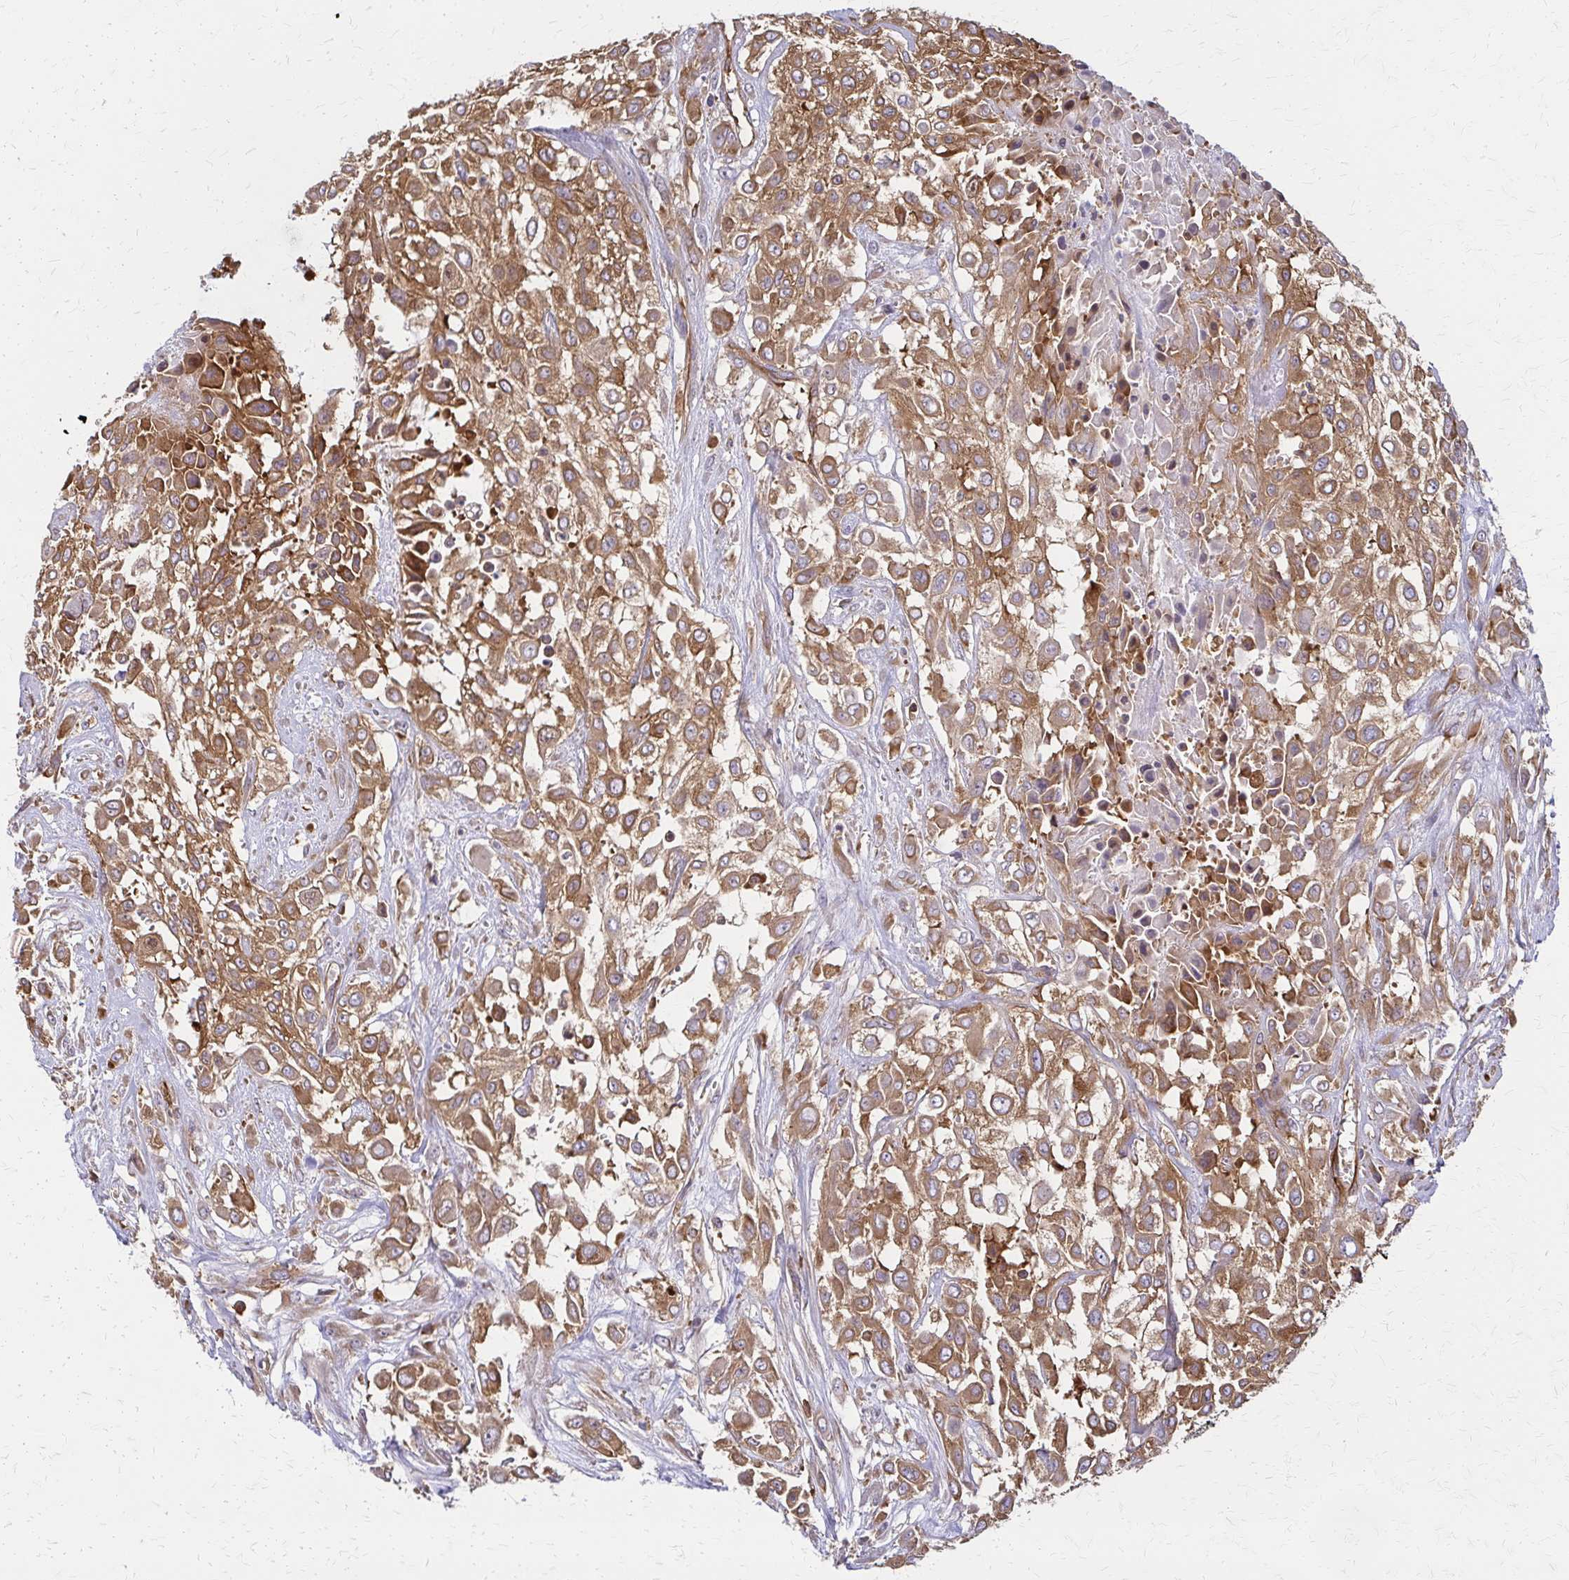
{"staining": {"intensity": "moderate", "quantity": ">75%", "location": "cytoplasmic/membranous"}, "tissue": "urothelial cancer", "cell_type": "Tumor cells", "image_type": "cancer", "snomed": [{"axis": "morphology", "description": "Urothelial carcinoma, High grade"}, {"axis": "topography", "description": "Urinary bladder"}], "caption": "There is medium levels of moderate cytoplasmic/membranous positivity in tumor cells of urothelial cancer, as demonstrated by immunohistochemical staining (brown color).", "gene": "WASF2", "patient": {"sex": "male", "age": 57}}